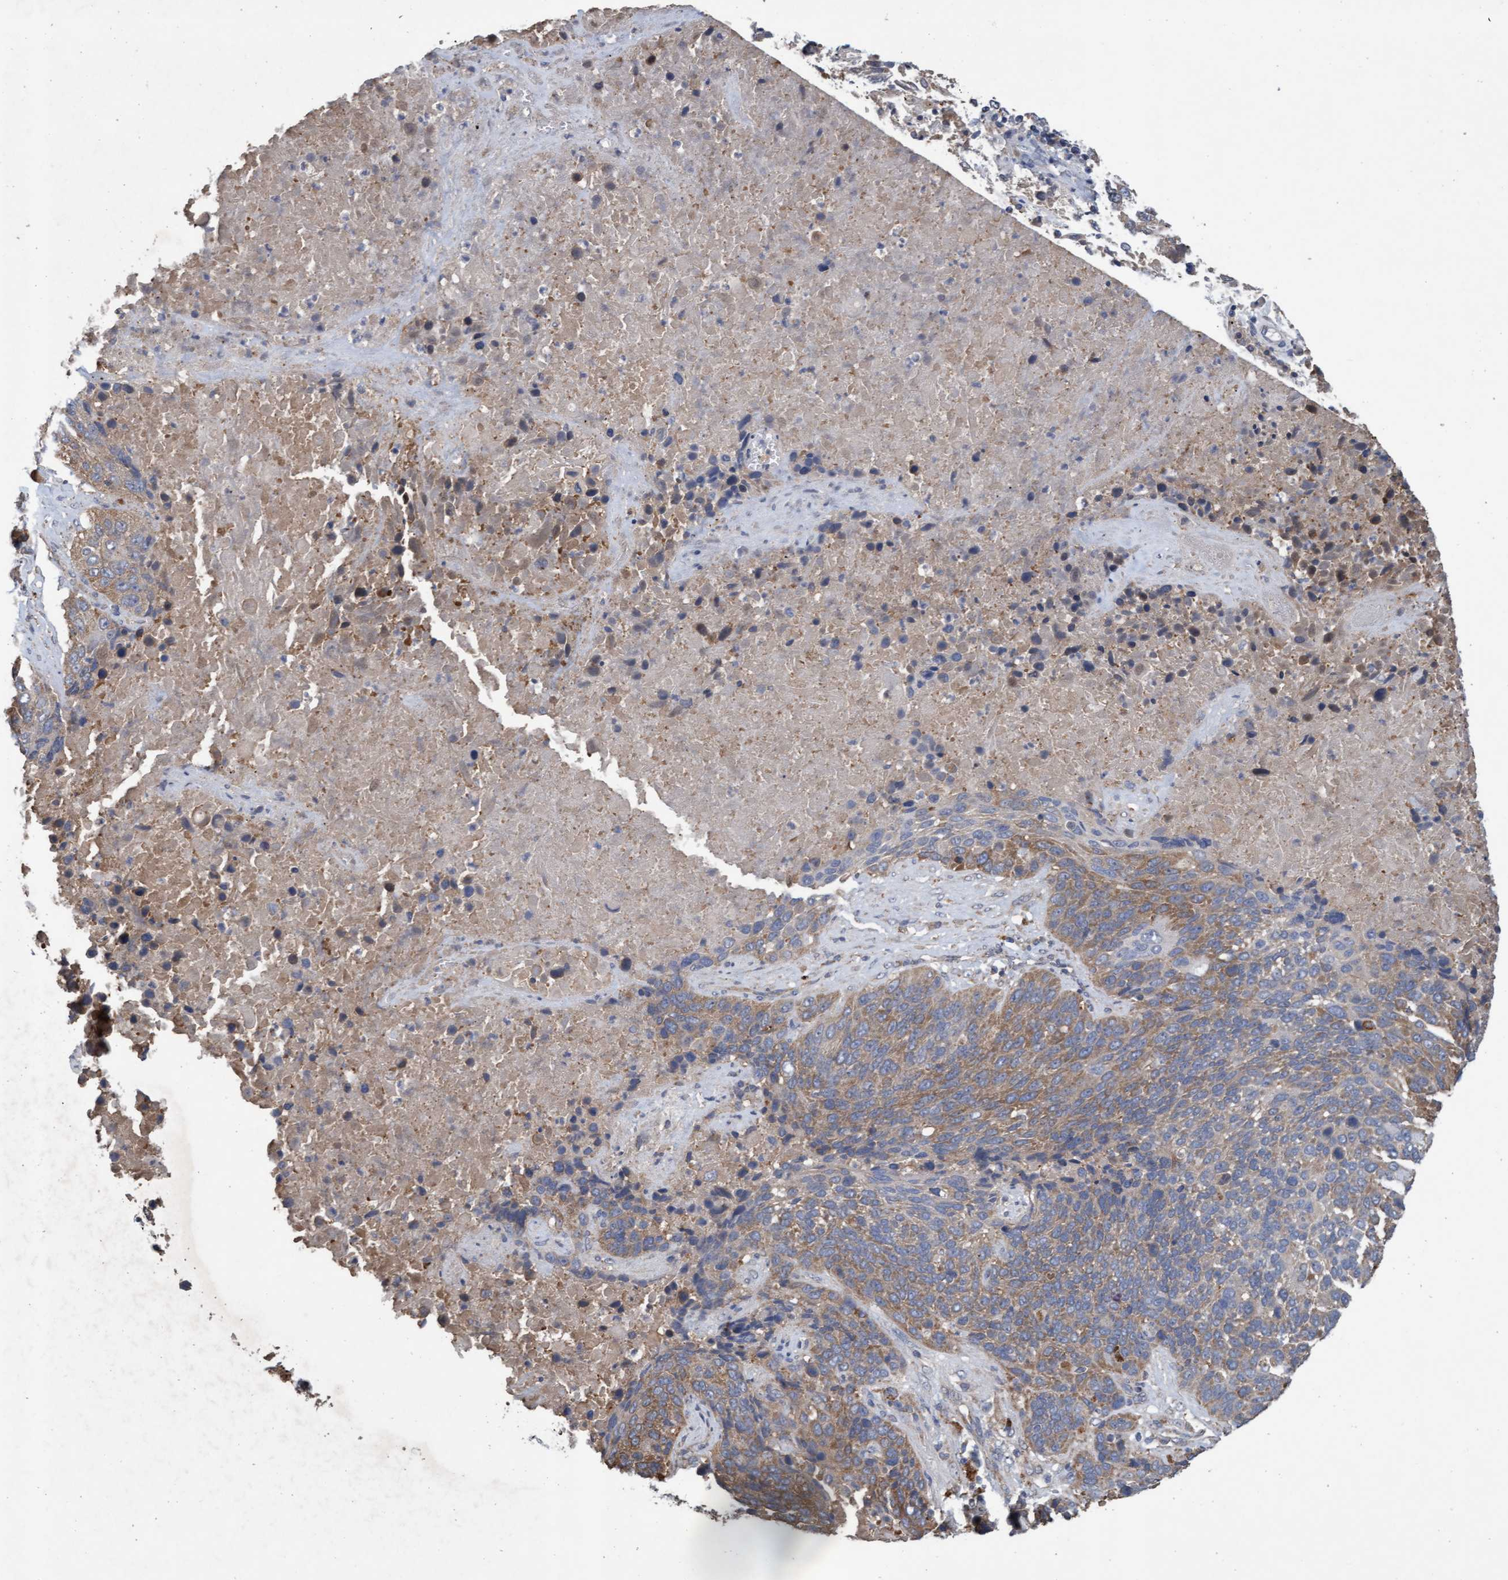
{"staining": {"intensity": "moderate", "quantity": "<25%", "location": "cytoplasmic/membranous"}, "tissue": "lung cancer", "cell_type": "Tumor cells", "image_type": "cancer", "snomed": [{"axis": "morphology", "description": "Squamous cell carcinoma, NOS"}, {"axis": "topography", "description": "Lung"}], "caption": "Moderate cytoplasmic/membranous protein positivity is present in approximately <25% of tumor cells in lung cancer (squamous cell carcinoma).", "gene": "ATPAF2", "patient": {"sex": "male", "age": 65}}